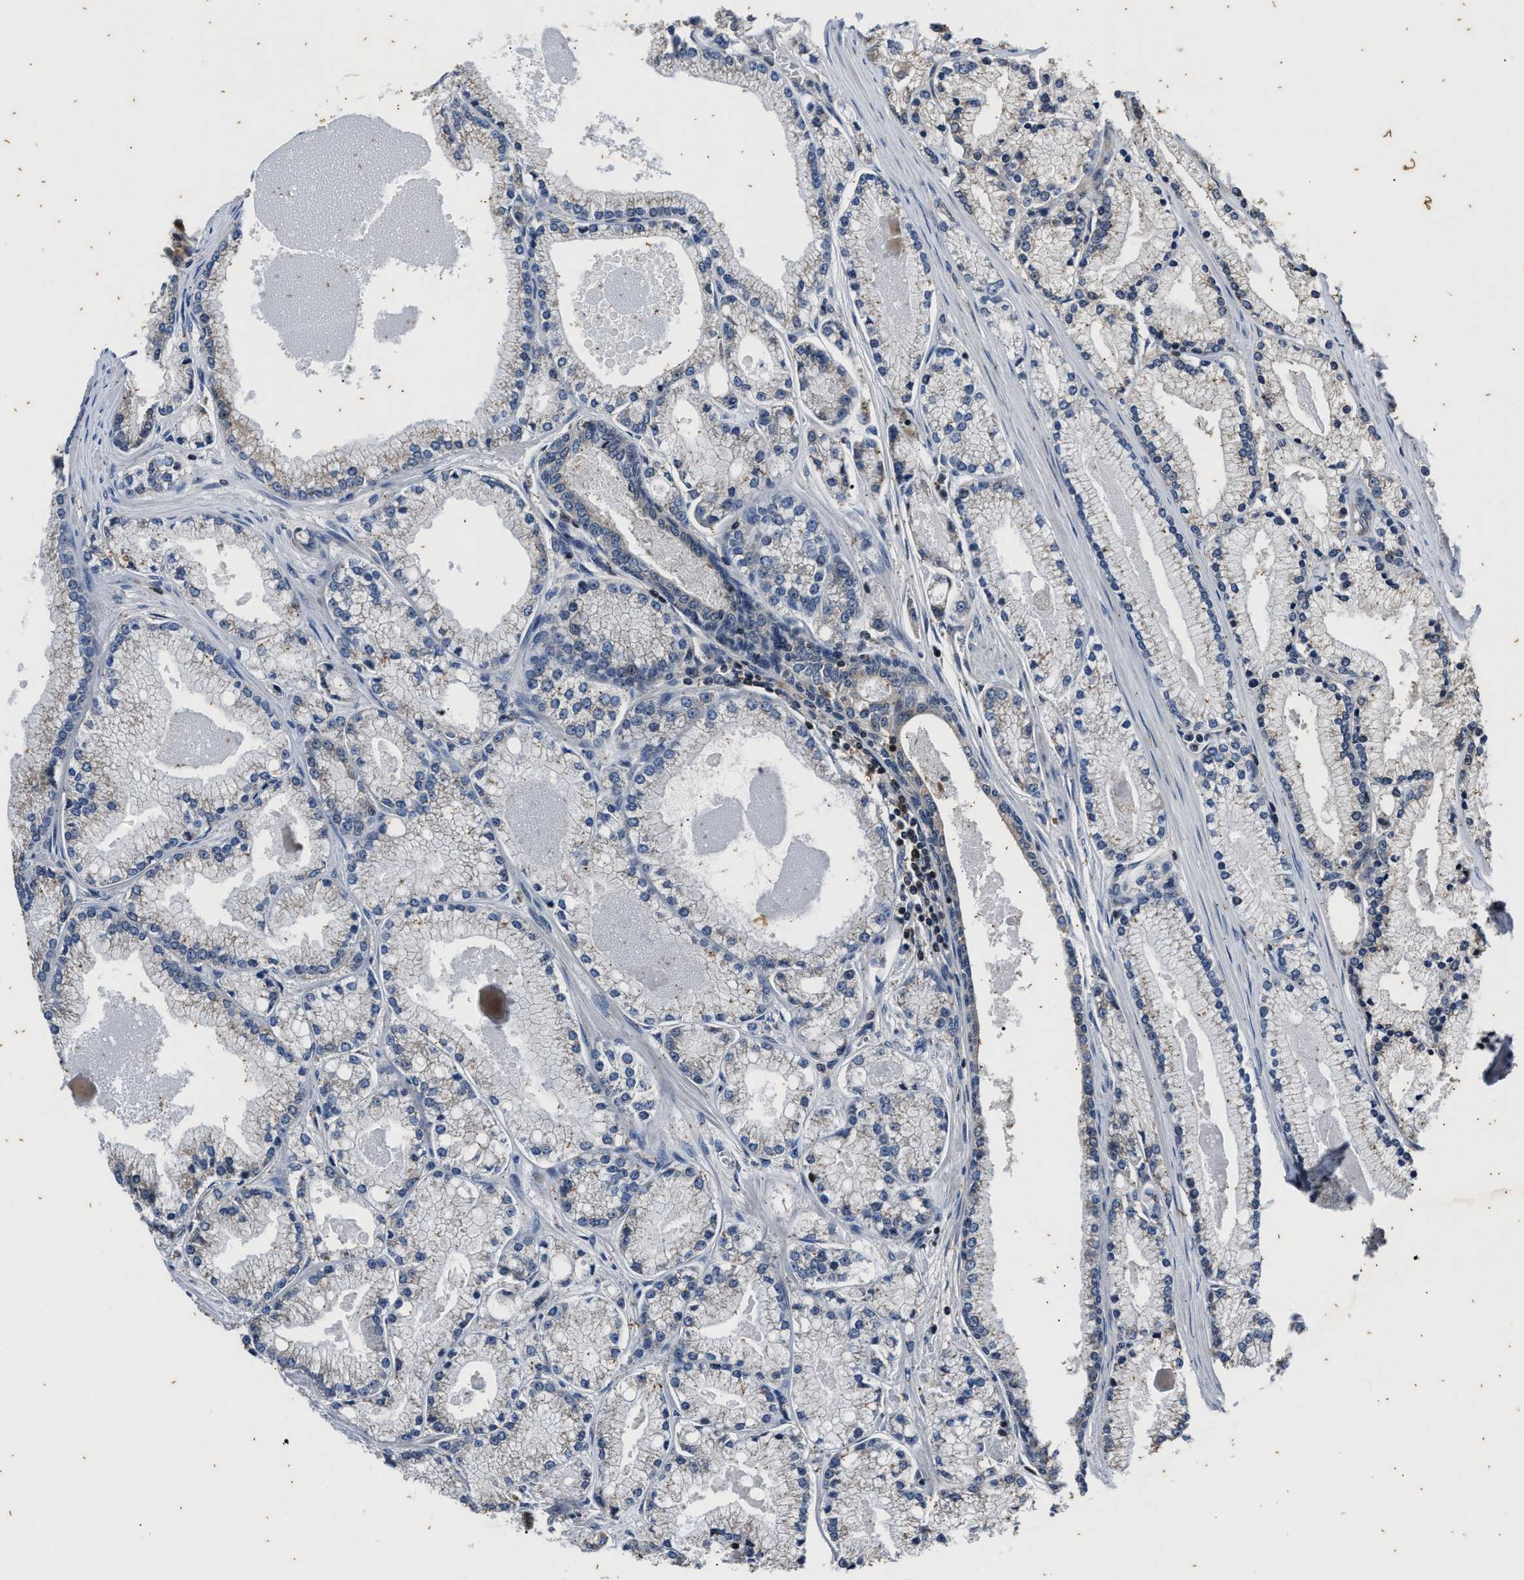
{"staining": {"intensity": "negative", "quantity": "none", "location": "none"}, "tissue": "prostate cancer", "cell_type": "Tumor cells", "image_type": "cancer", "snomed": [{"axis": "morphology", "description": "Adenocarcinoma, High grade"}, {"axis": "topography", "description": "Prostate"}], "caption": "A photomicrograph of human prostate adenocarcinoma (high-grade) is negative for staining in tumor cells.", "gene": "PTPN7", "patient": {"sex": "male", "age": 71}}